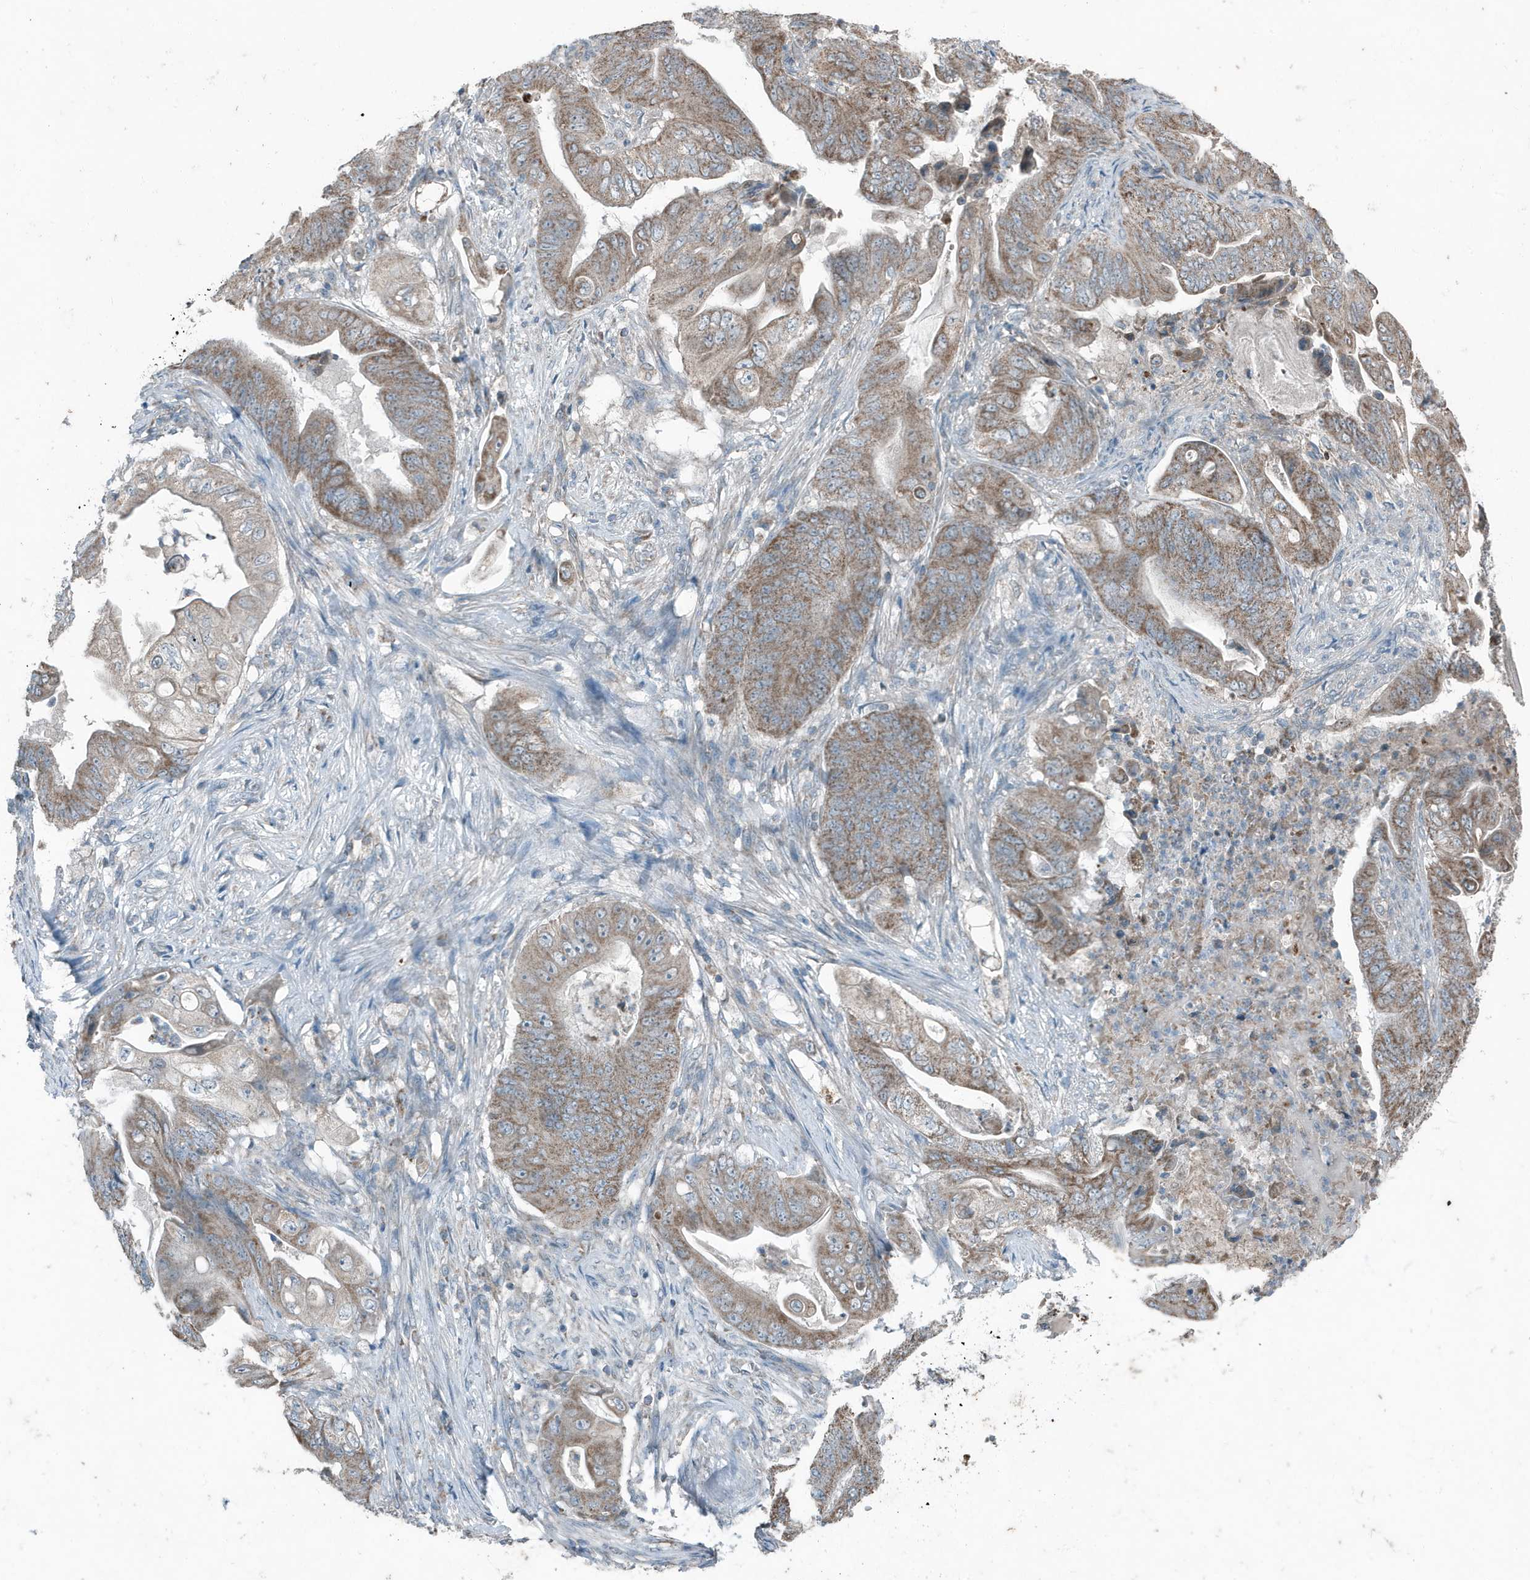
{"staining": {"intensity": "moderate", "quantity": ">75%", "location": "cytoplasmic/membranous"}, "tissue": "stomach cancer", "cell_type": "Tumor cells", "image_type": "cancer", "snomed": [{"axis": "morphology", "description": "Adenocarcinoma, NOS"}, {"axis": "topography", "description": "Stomach"}], "caption": "Protein expression by immunohistochemistry (IHC) shows moderate cytoplasmic/membranous staining in about >75% of tumor cells in stomach adenocarcinoma.", "gene": "MT-CYB", "patient": {"sex": "female", "age": 73}}